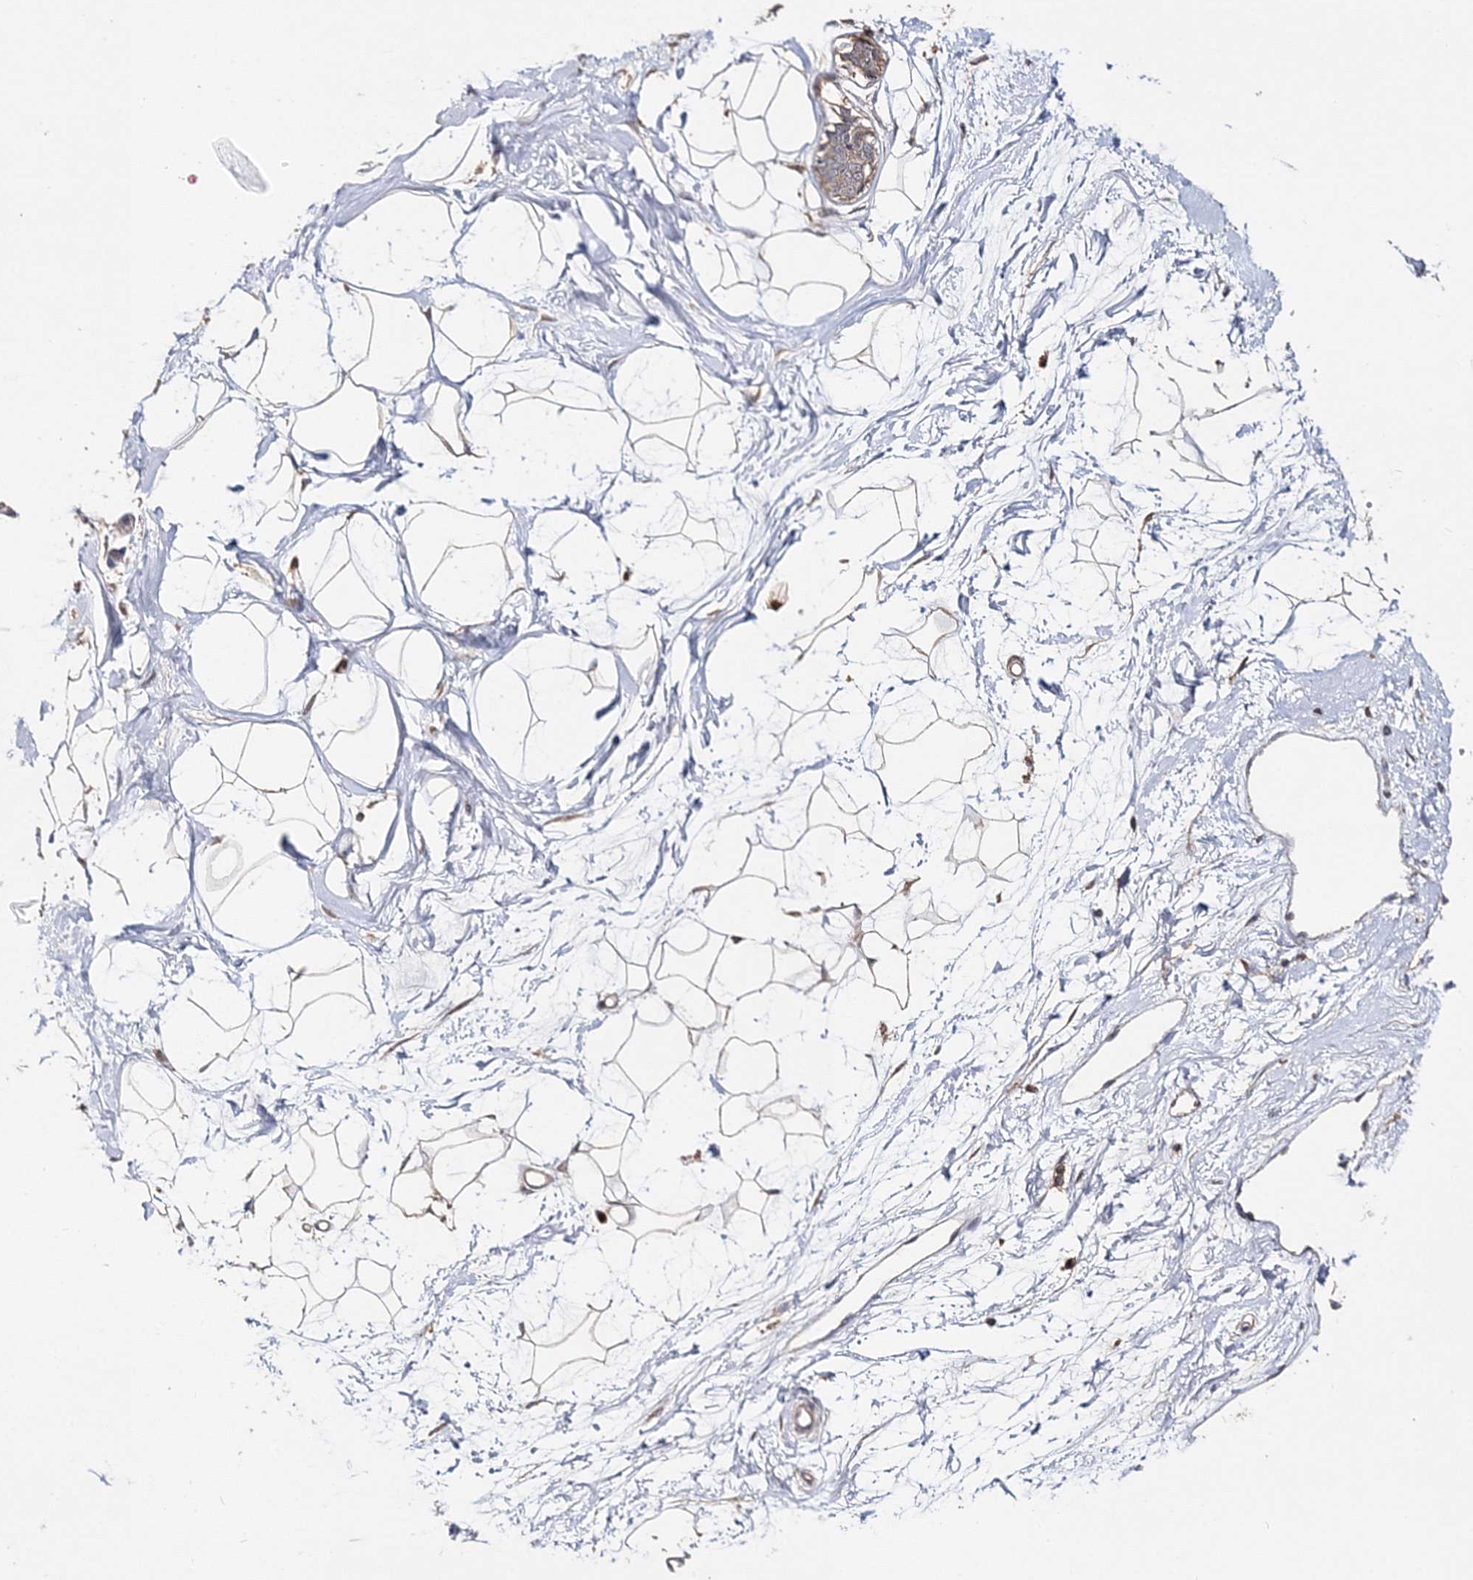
{"staining": {"intensity": "weak", "quantity": "<25%", "location": "cytoplasmic/membranous"}, "tissue": "breast", "cell_type": "Adipocytes", "image_type": "normal", "snomed": [{"axis": "morphology", "description": "Normal tissue, NOS"}, {"axis": "topography", "description": "Breast"}], "caption": "This is a photomicrograph of immunohistochemistry (IHC) staining of benign breast, which shows no staining in adipocytes.", "gene": "GJB5", "patient": {"sex": "female", "age": 45}}